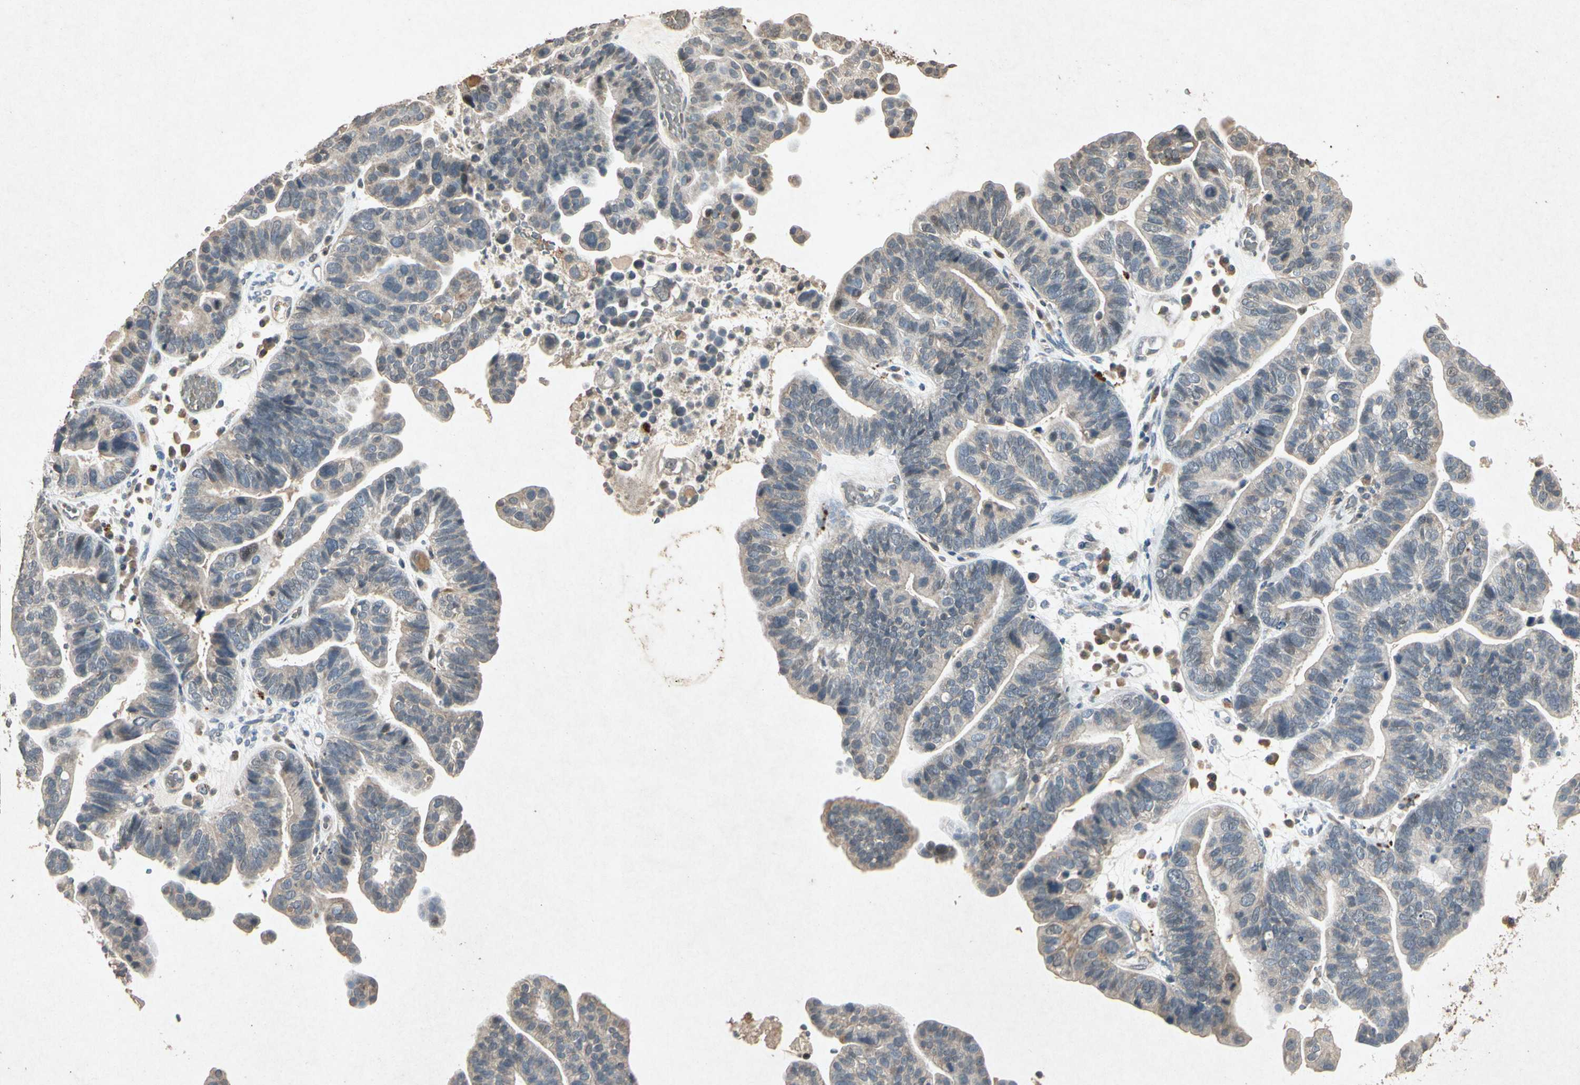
{"staining": {"intensity": "weak", "quantity": ">75%", "location": "cytoplasmic/membranous"}, "tissue": "ovarian cancer", "cell_type": "Tumor cells", "image_type": "cancer", "snomed": [{"axis": "morphology", "description": "Cystadenocarcinoma, serous, NOS"}, {"axis": "topography", "description": "Ovary"}], "caption": "A photomicrograph of human ovarian cancer stained for a protein reveals weak cytoplasmic/membranous brown staining in tumor cells.", "gene": "MSRB1", "patient": {"sex": "female", "age": 56}}